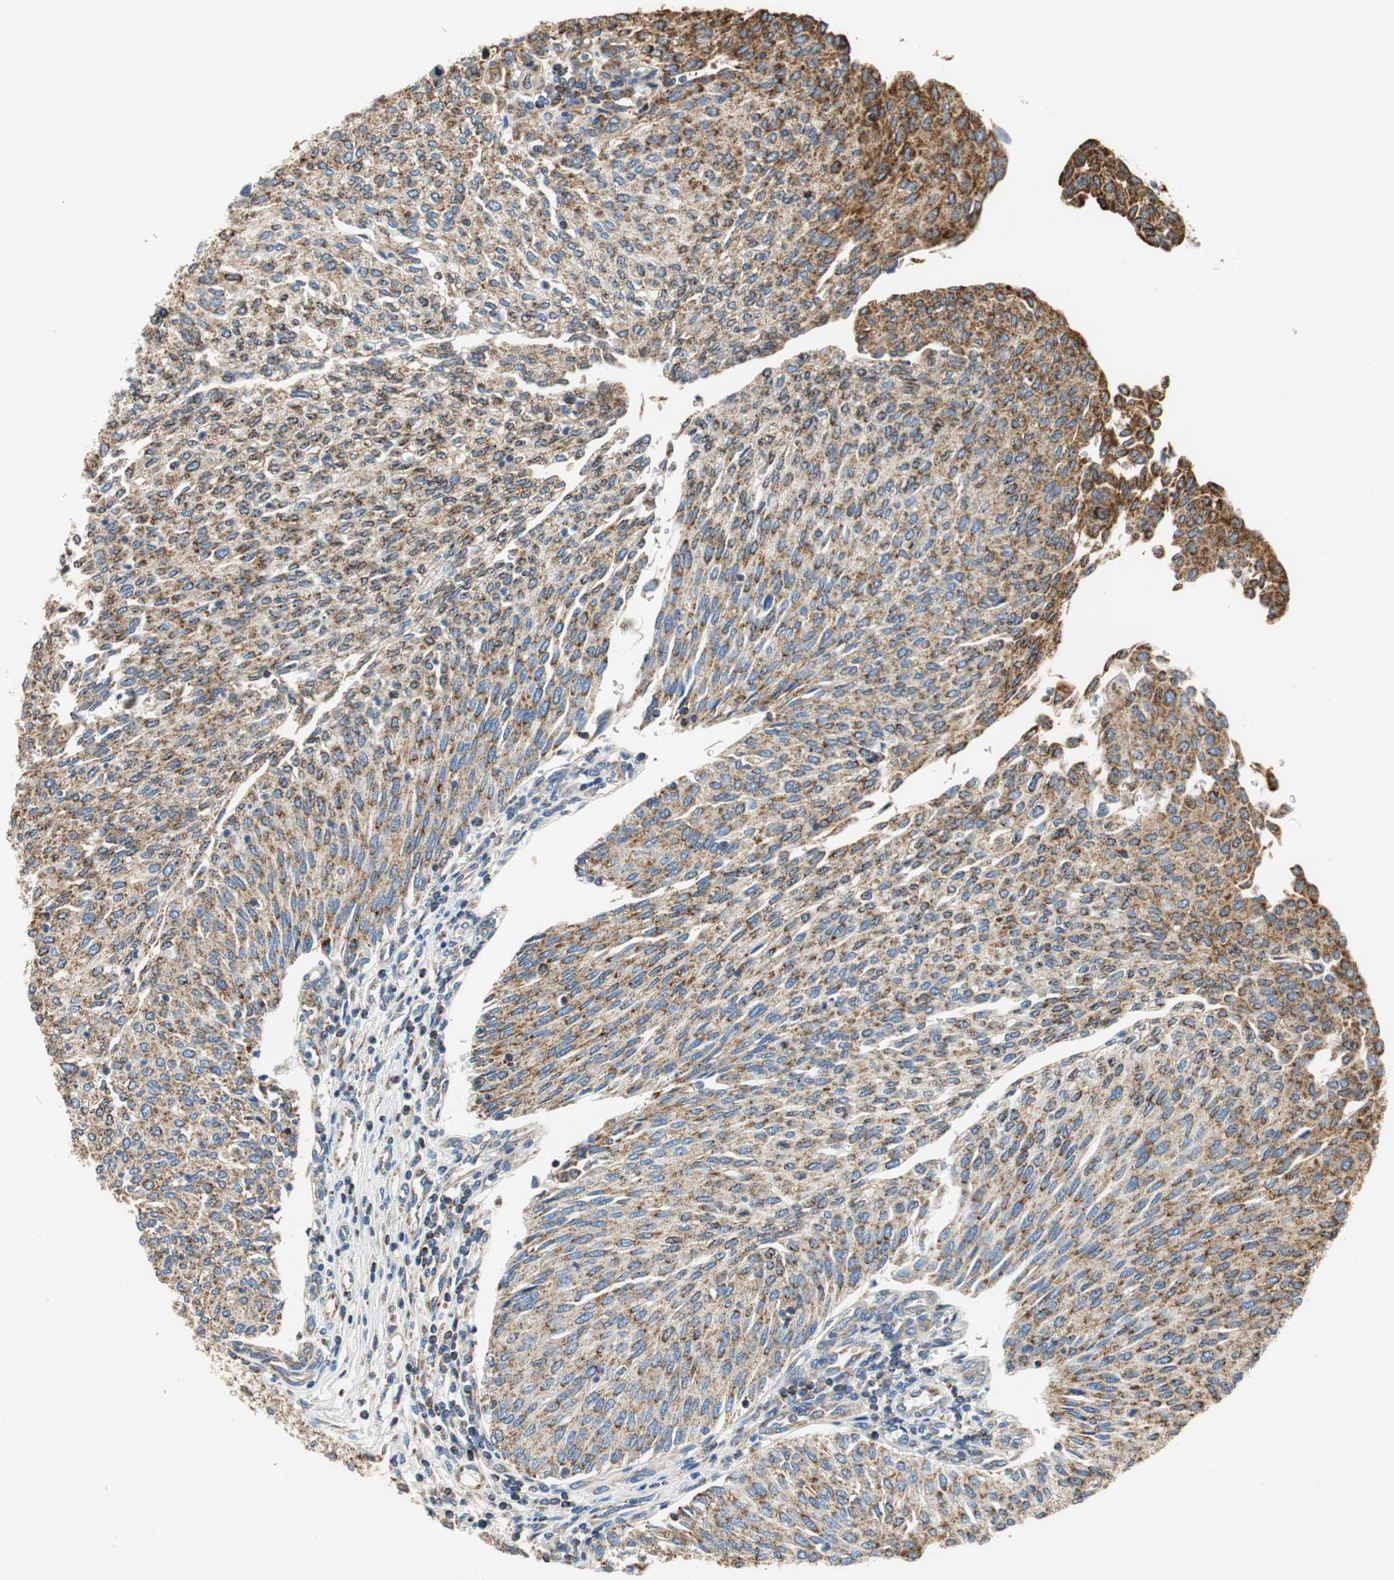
{"staining": {"intensity": "strong", "quantity": "25%-75%", "location": "cytoplasmic/membranous"}, "tissue": "urothelial cancer", "cell_type": "Tumor cells", "image_type": "cancer", "snomed": [{"axis": "morphology", "description": "Urothelial carcinoma, Low grade"}, {"axis": "topography", "description": "Urinary bladder"}], "caption": "Urothelial cancer tissue reveals strong cytoplasmic/membranous staining in about 25%-75% of tumor cells, visualized by immunohistochemistry.", "gene": "GSTK1", "patient": {"sex": "female", "age": 79}}